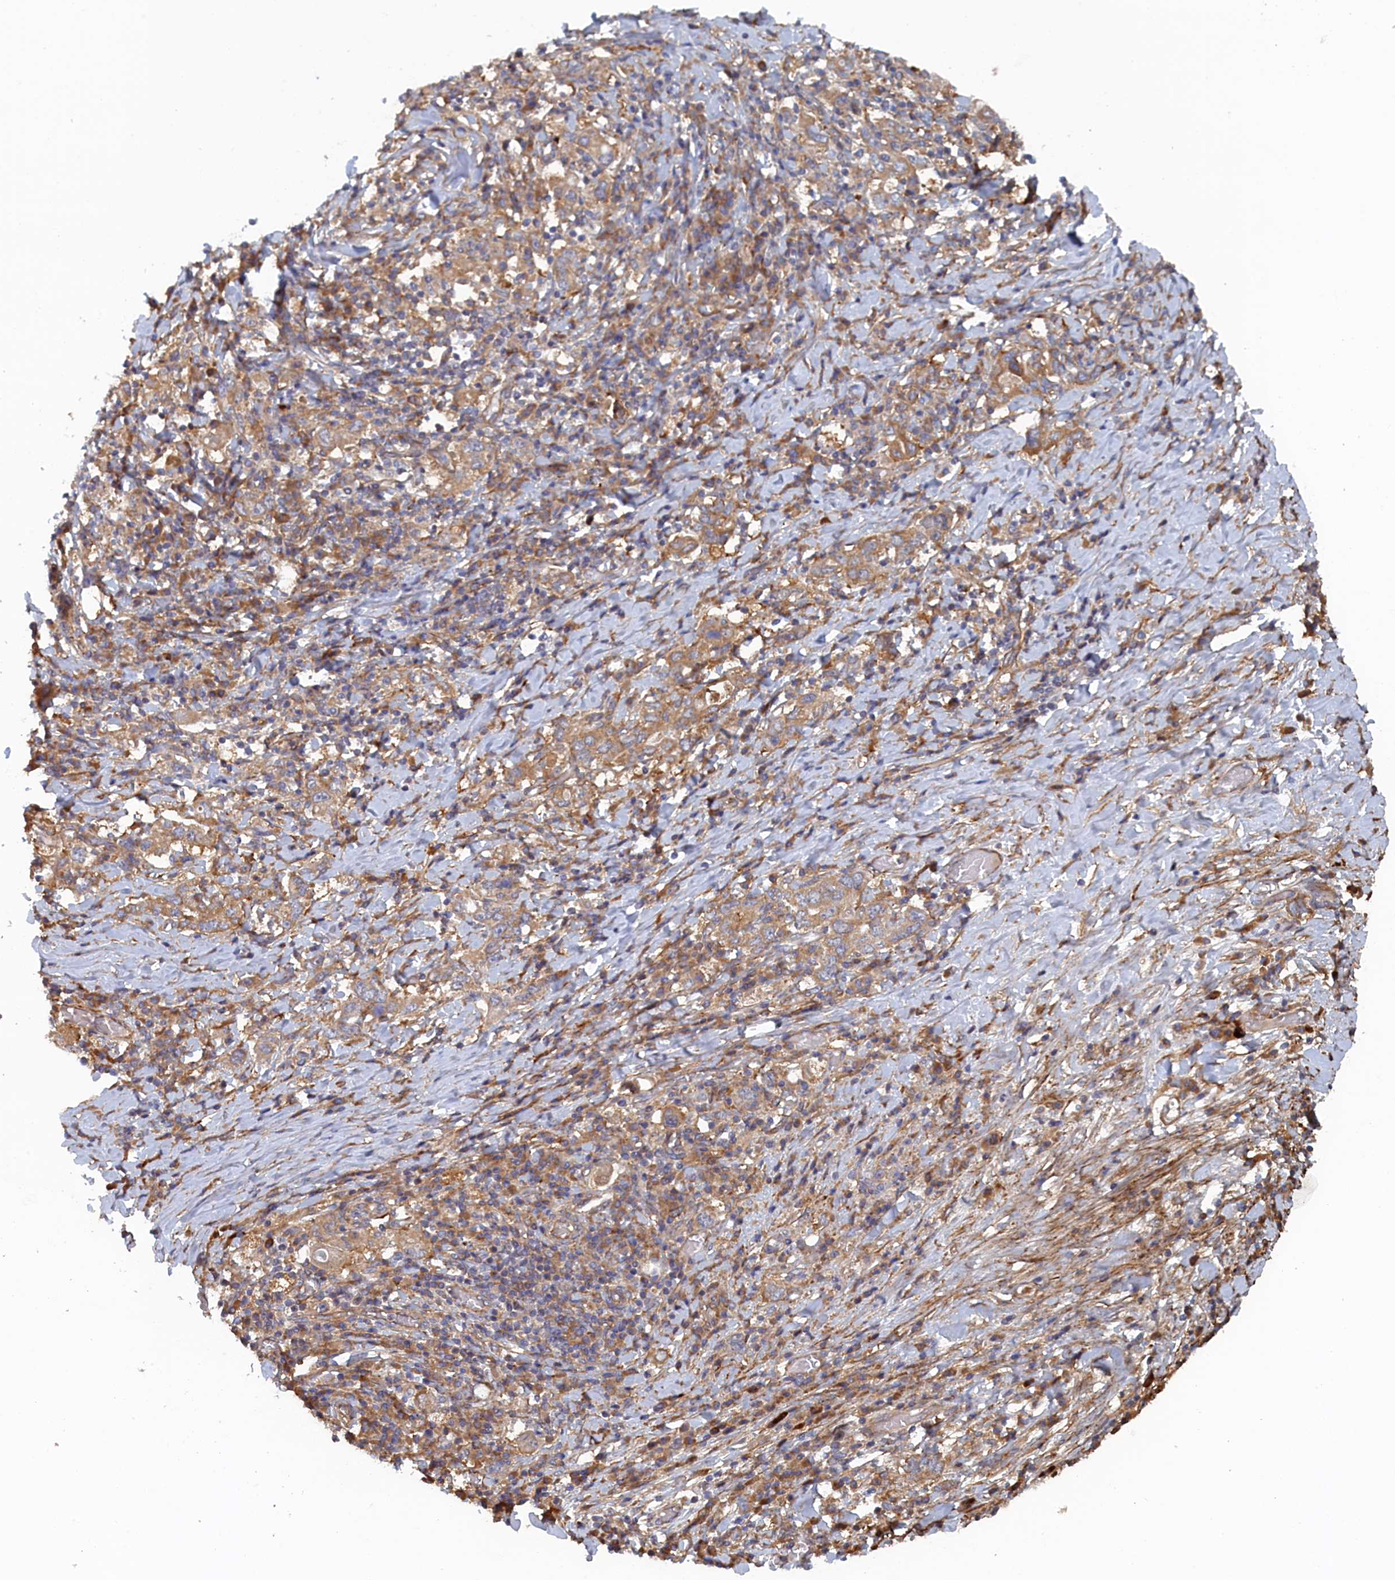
{"staining": {"intensity": "moderate", "quantity": "25%-75%", "location": "cytoplasmic/membranous"}, "tissue": "stomach cancer", "cell_type": "Tumor cells", "image_type": "cancer", "snomed": [{"axis": "morphology", "description": "Adenocarcinoma, NOS"}, {"axis": "topography", "description": "Stomach, upper"}, {"axis": "topography", "description": "Stomach"}], "caption": "This is an image of IHC staining of adenocarcinoma (stomach), which shows moderate expression in the cytoplasmic/membranous of tumor cells.", "gene": "TMEM196", "patient": {"sex": "male", "age": 62}}